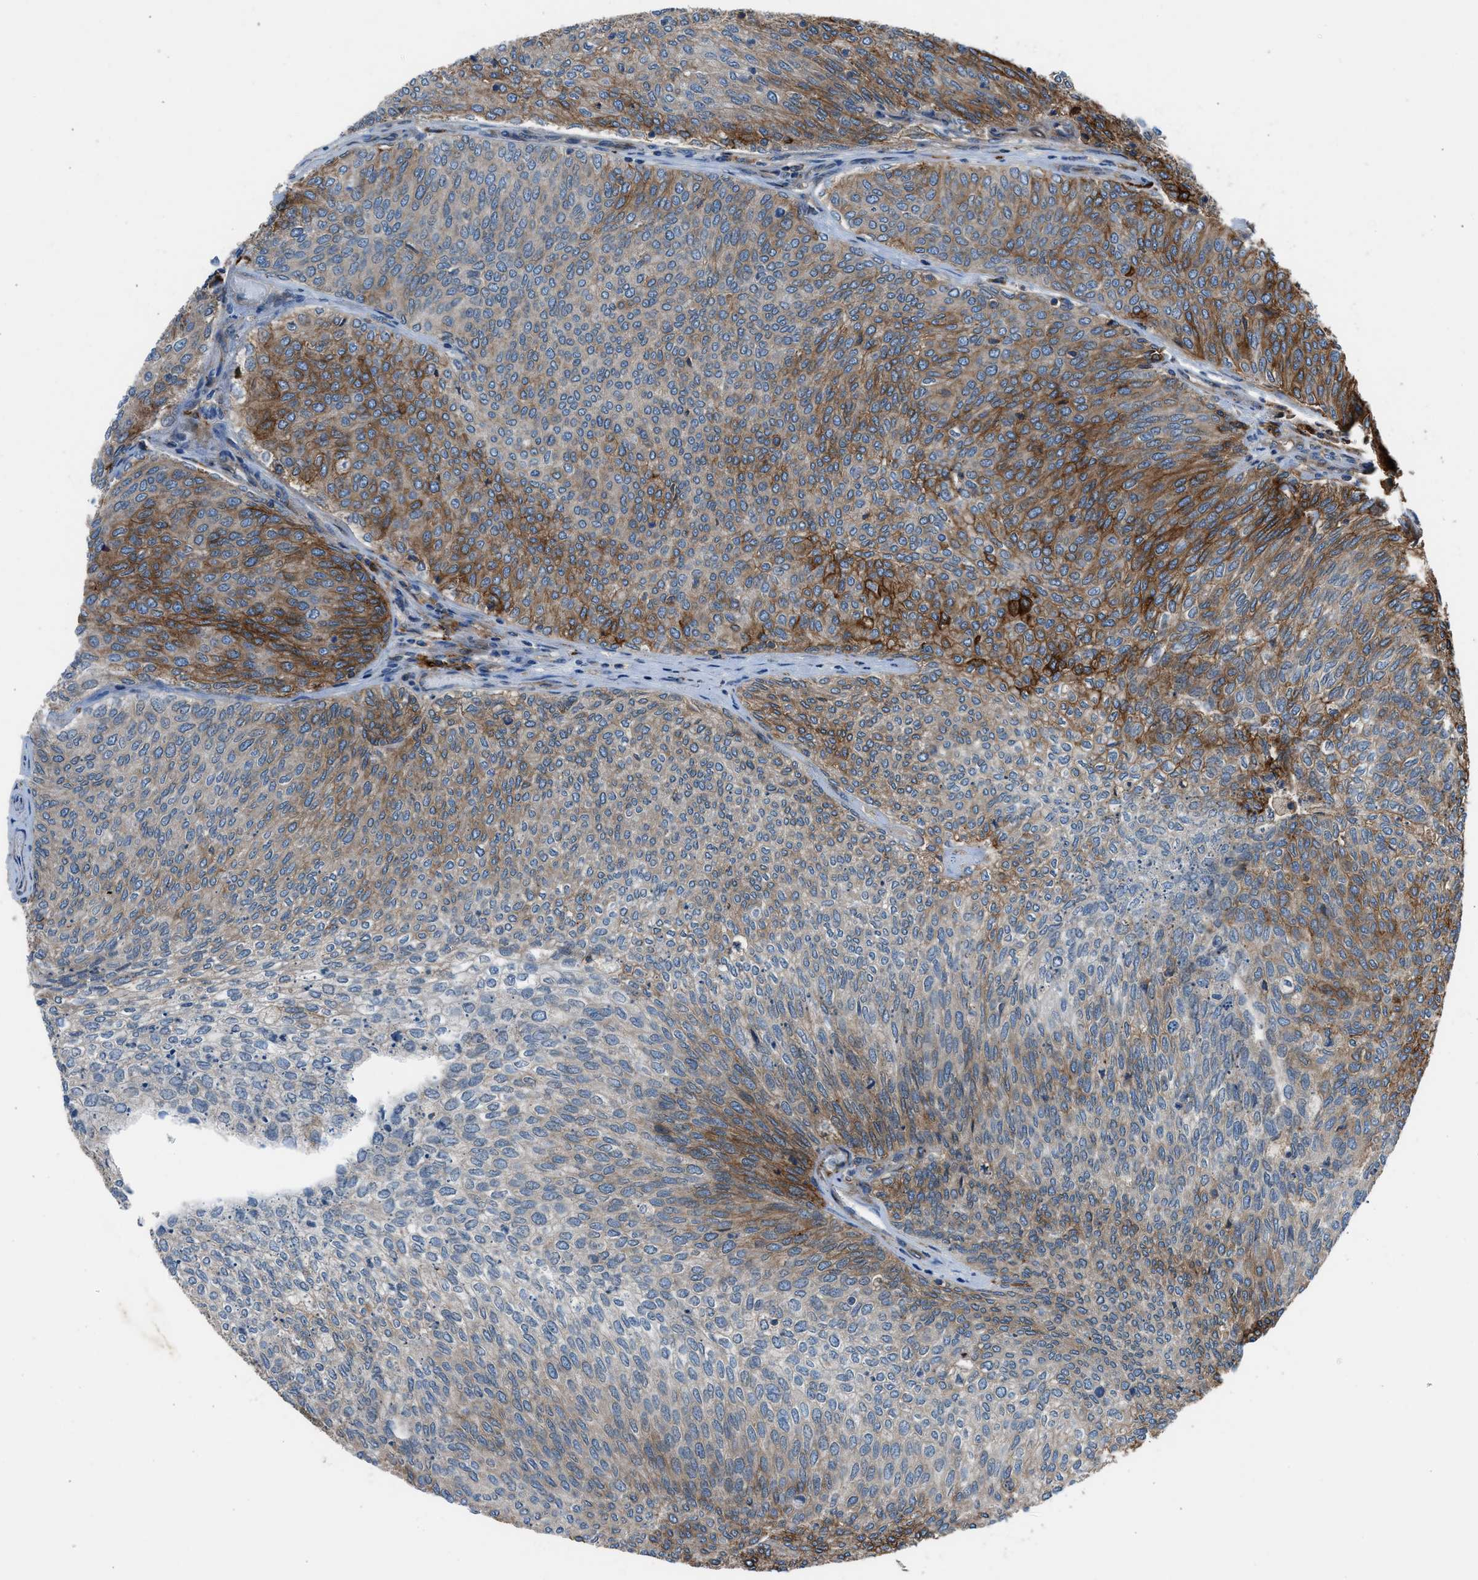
{"staining": {"intensity": "moderate", "quantity": "25%-75%", "location": "cytoplasmic/membranous"}, "tissue": "urothelial cancer", "cell_type": "Tumor cells", "image_type": "cancer", "snomed": [{"axis": "morphology", "description": "Urothelial carcinoma, Low grade"}, {"axis": "topography", "description": "Urinary bladder"}], "caption": "A medium amount of moderate cytoplasmic/membranous staining is identified in about 25%-75% of tumor cells in urothelial cancer tissue.", "gene": "LMBR1", "patient": {"sex": "female", "age": 79}}